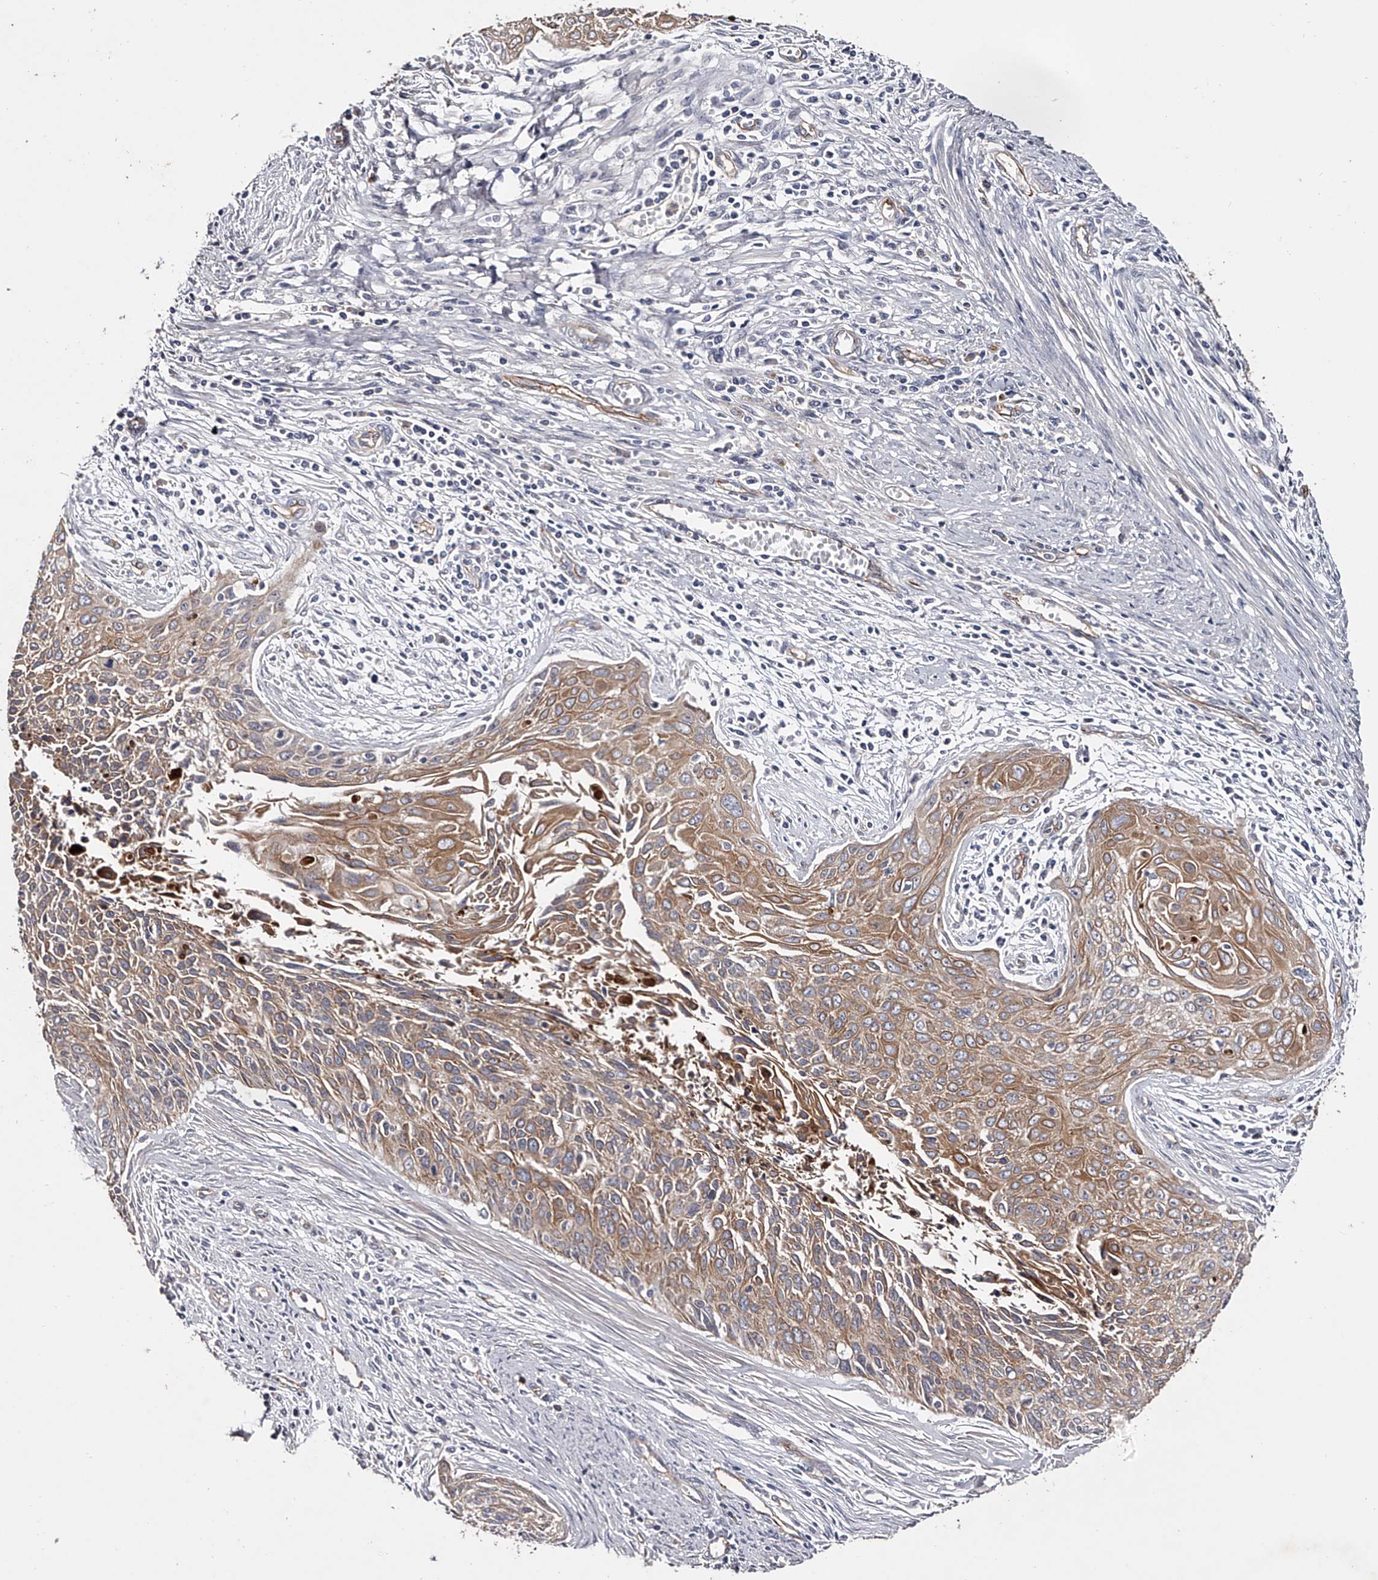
{"staining": {"intensity": "moderate", "quantity": ">75%", "location": "cytoplasmic/membranous"}, "tissue": "cervical cancer", "cell_type": "Tumor cells", "image_type": "cancer", "snomed": [{"axis": "morphology", "description": "Squamous cell carcinoma, NOS"}, {"axis": "topography", "description": "Cervix"}], "caption": "Immunohistochemistry (IHC) (DAB (3,3'-diaminobenzidine)) staining of cervical cancer (squamous cell carcinoma) reveals moderate cytoplasmic/membranous protein positivity in about >75% of tumor cells.", "gene": "MDN1", "patient": {"sex": "female", "age": 55}}